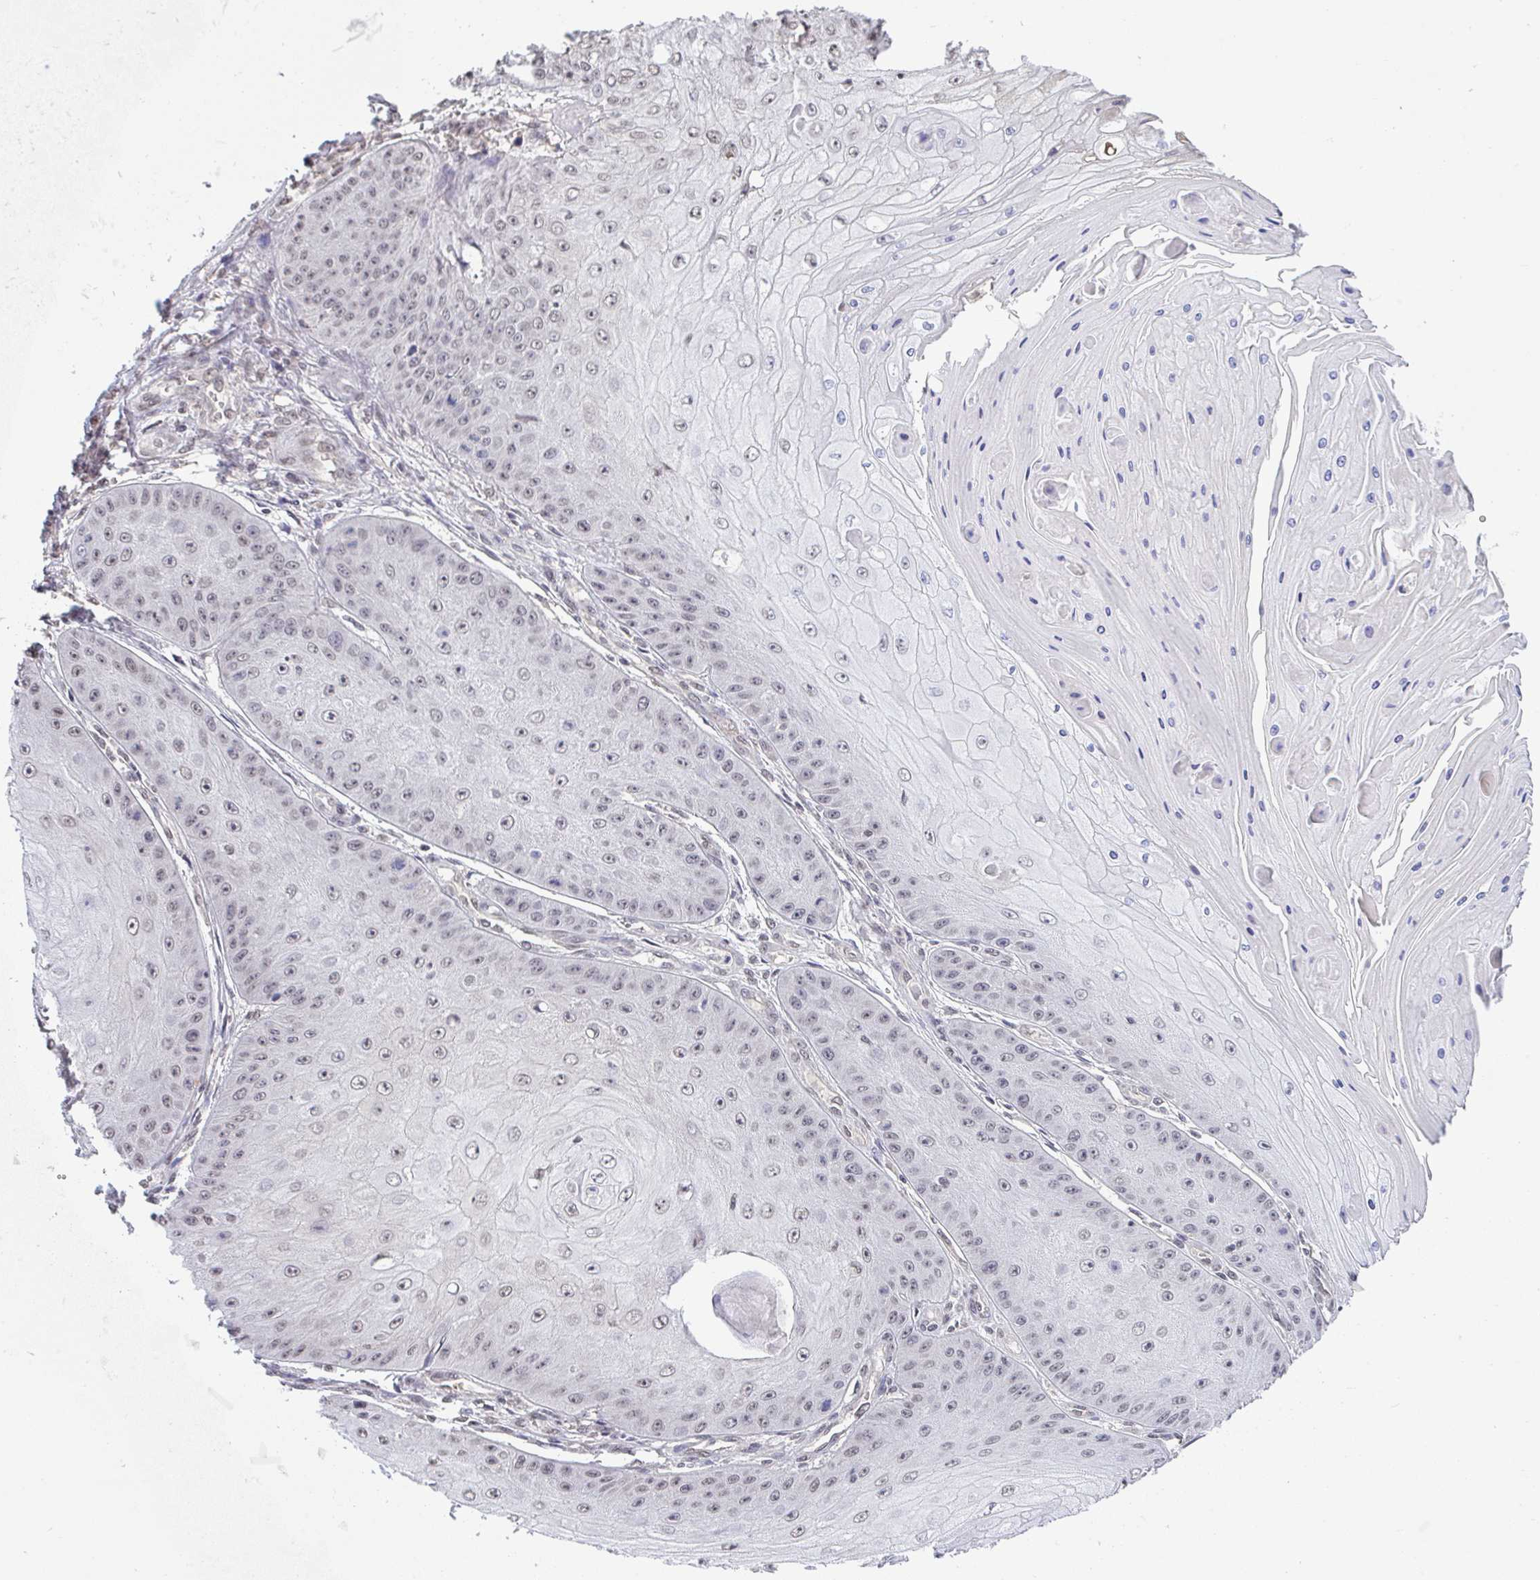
{"staining": {"intensity": "weak", "quantity": "25%-75%", "location": "nuclear"}, "tissue": "skin cancer", "cell_type": "Tumor cells", "image_type": "cancer", "snomed": [{"axis": "morphology", "description": "Squamous cell carcinoma, NOS"}, {"axis": "topography", "description": "Skin"}], "caption": "Immunohistochemical staining of human squamous cell carcinoma (skin) exhibits weak nuclear protein staining in about 25%-75% of tumor cells.", "gene": "C9orf64", "patient": {"sex": "male", "age": 70}}